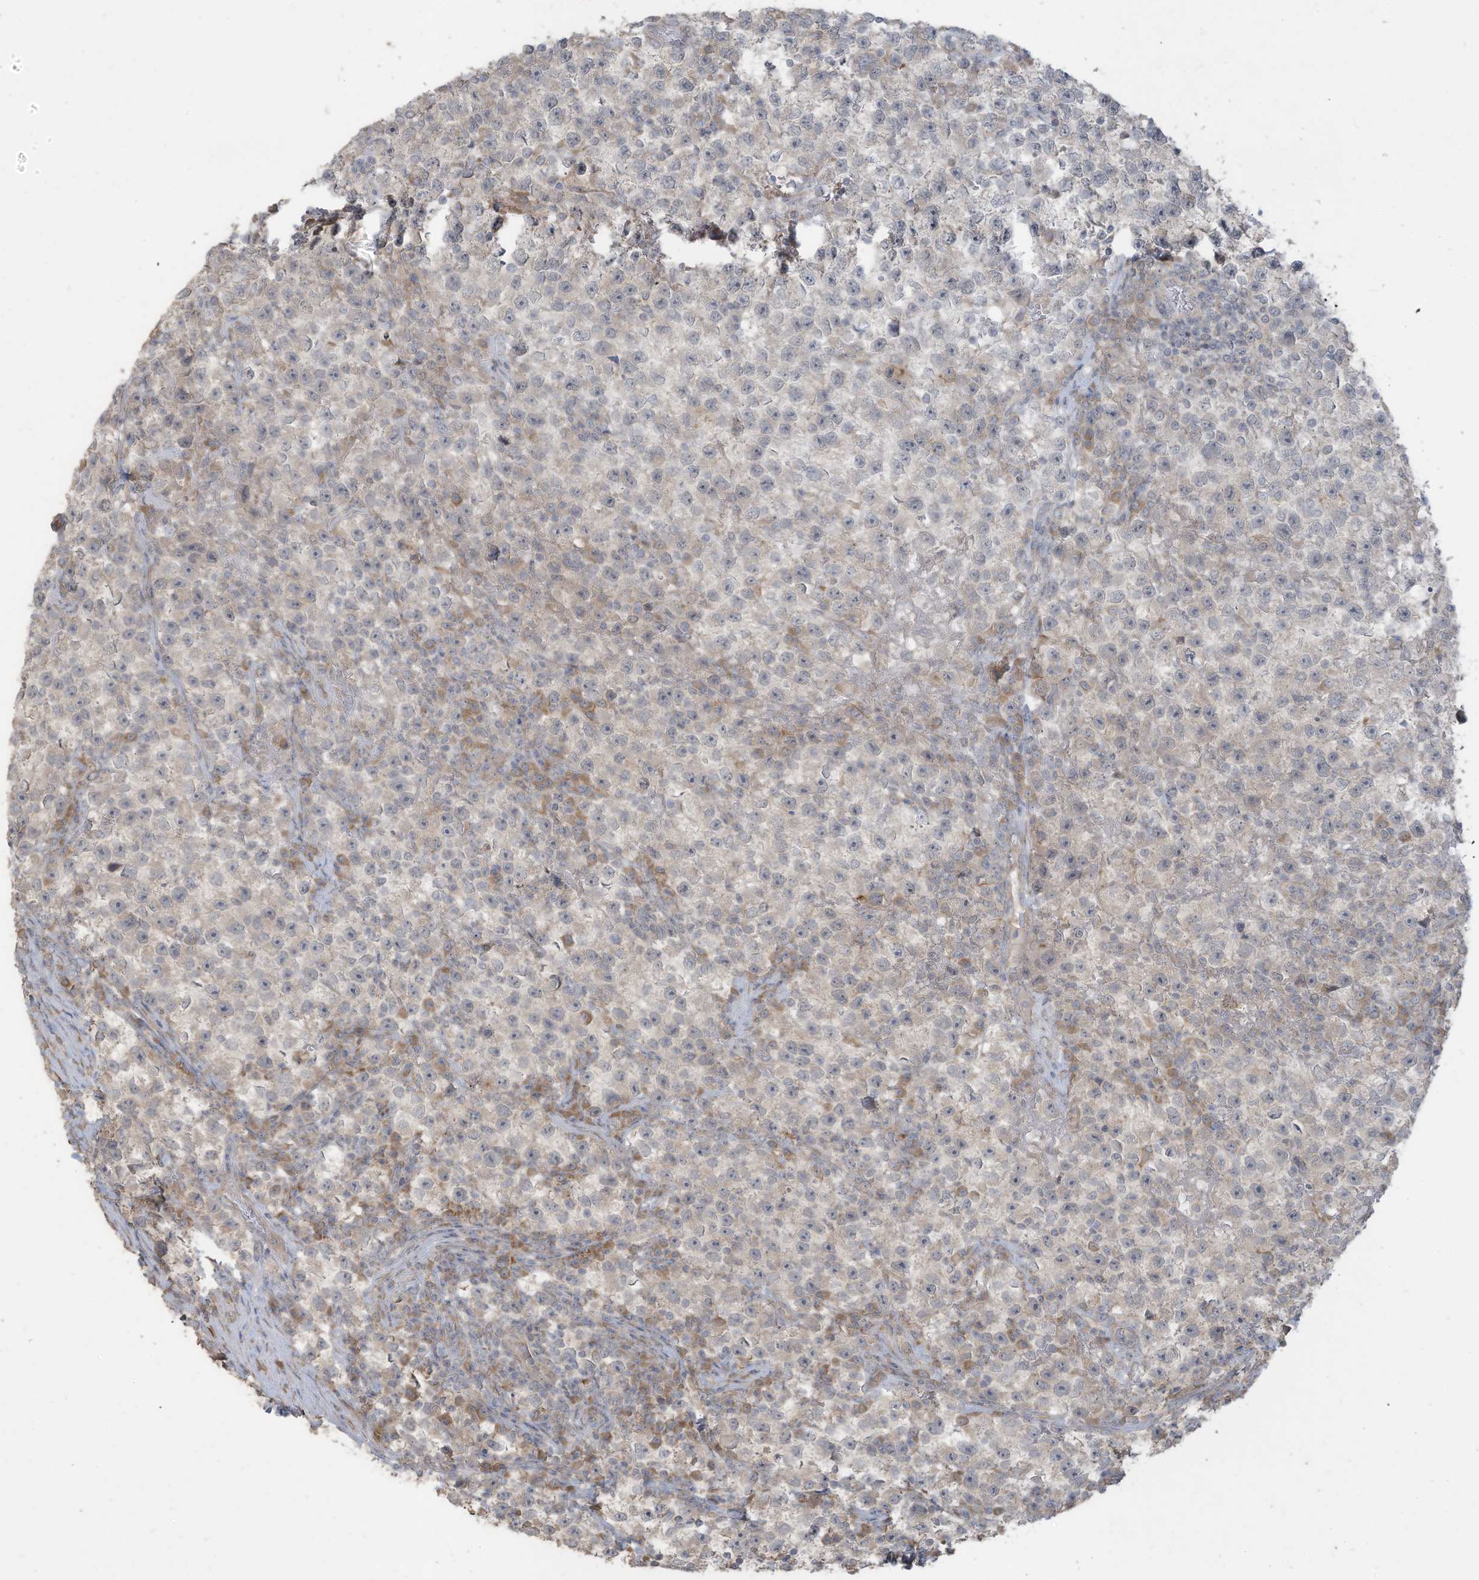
{"staining": {"intensity": "negative", "quantity": "none", "location": "none"}, "tissue": "testis cancer", "cell_type": "Tumor cells", "image_type": "cancer", "snomed": [{"axis": "morphology", "description": "Seminoma, NOS"}, {"axis": "topography", "description": "Testis"}], "caption": "Testis cancer (seminoma) was stained to show a protein in brown. There is no significant positivity in tumor cells. Nuclei are stained in blue.", "gene": "MAGIX", "patient": {"sex": "male", "age": 22}}